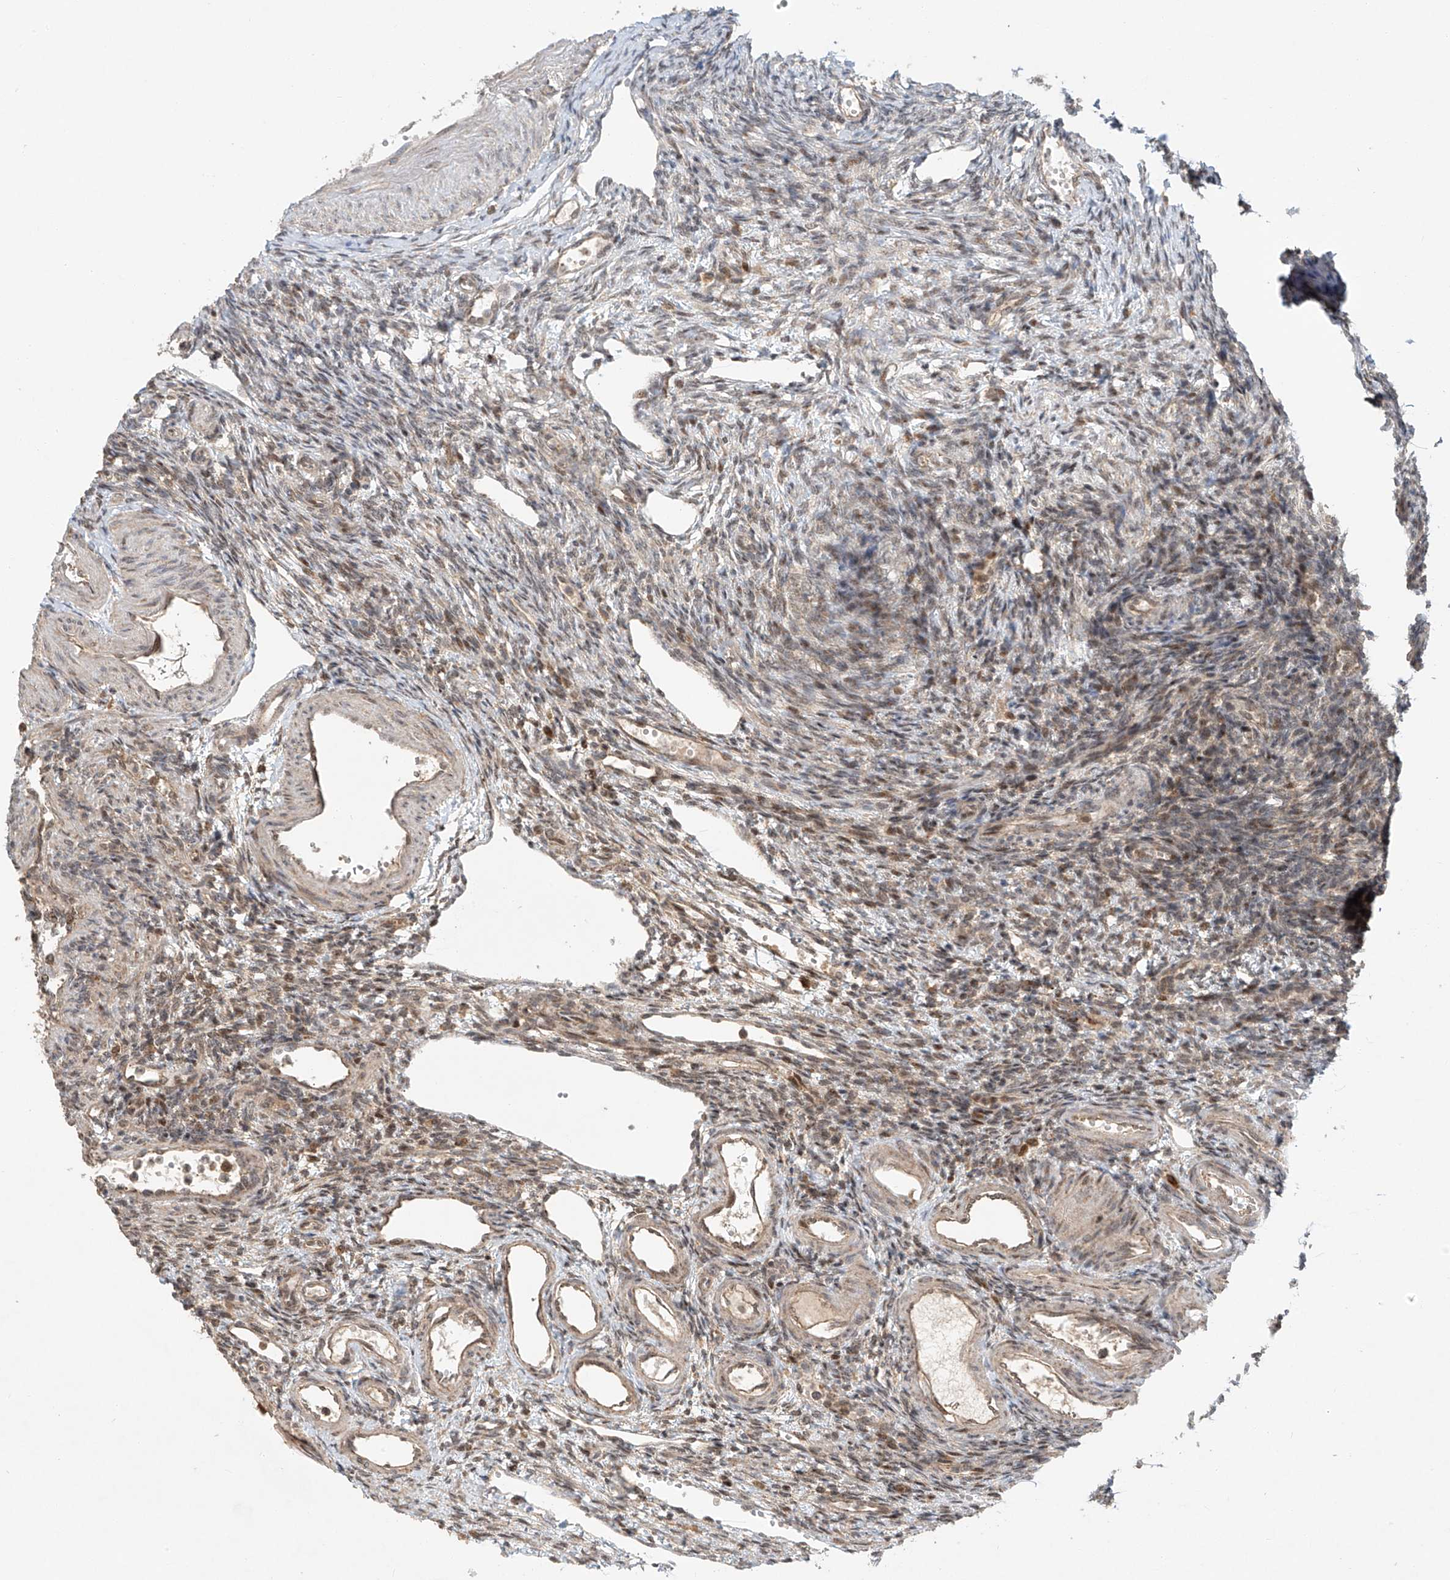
{"staining": {"intensity": "moderate", "quantity": ">75%", "location": "cytoplasmic/membranous"}, "tissue": "ovary", "cell_type": "Follicle cells", "image_type": "normal", "snomed": [{"axis": "morphology", "description": "Normal tissue, NOS"}, {"axis": "morphology", "description": "Cyst, NOS"}, {"axis": "topography", "description": "Ovary"}], "caption": "Unremarkable ovary displays moderate cytoplasmic/membranous staining in approximately >75% of follicle cells.", "gene": "SYTL3", "patient": {"sex": "female", "age": 33}}